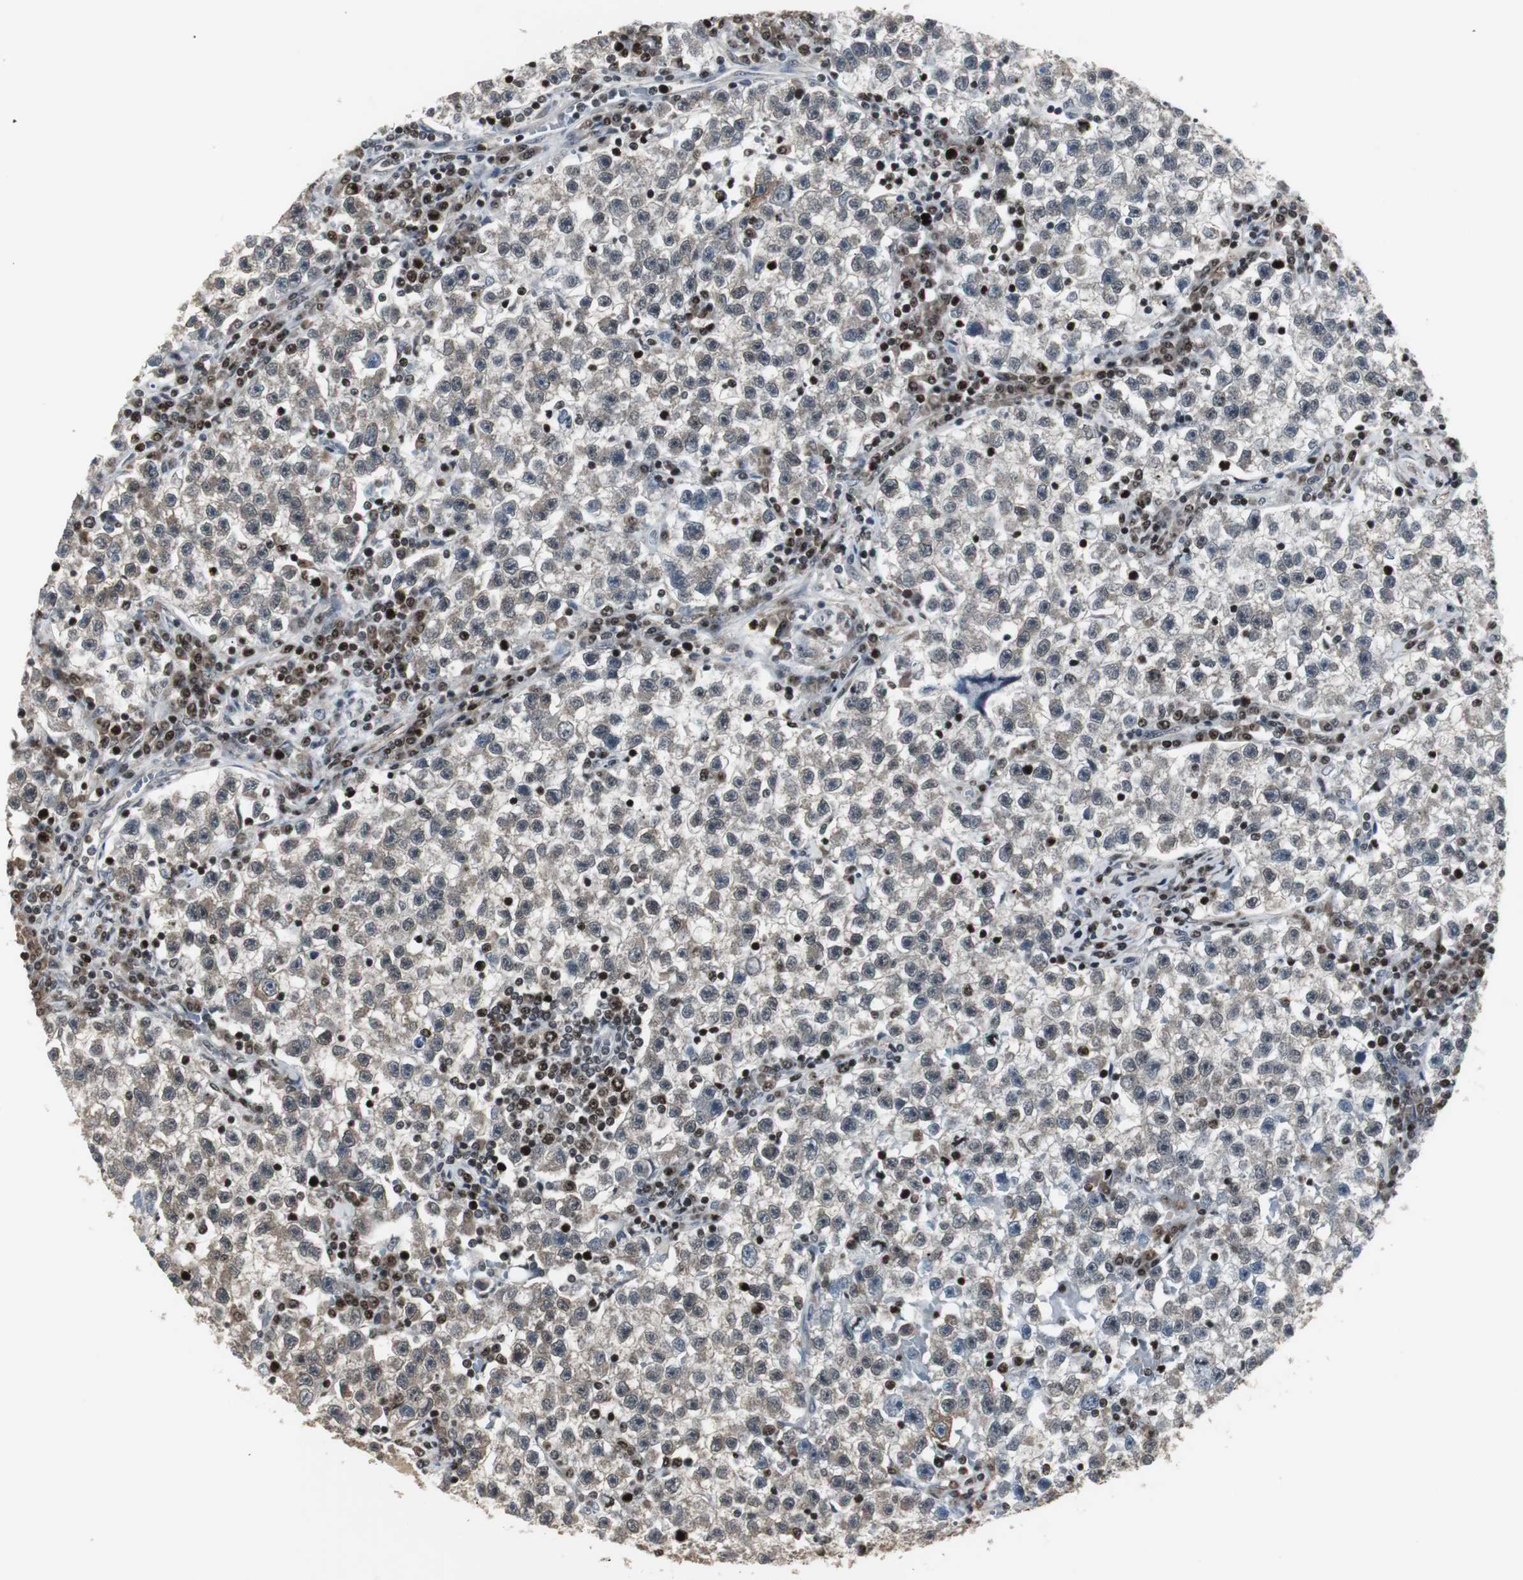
{"staining": {"intensity": "weak", "quantity": "25%-75%", "location": "cytoplasmic/membranous"}, "tissue": "testis cancer", "cell_type": "Tumor cells", "image_type": "cancer", "snomed": [{"axis": "morphology", "description": "Seminoma, NOS"}, {"axis": "topography", "description": "Testis"}], "caption": "IHC of human testis seminoma displays low levels of weak cytoplasmic/membranous expression in about 25%-75% of tumor cells.", "gene": "MPG", "patient": {"sex": "male", "age": 22}}